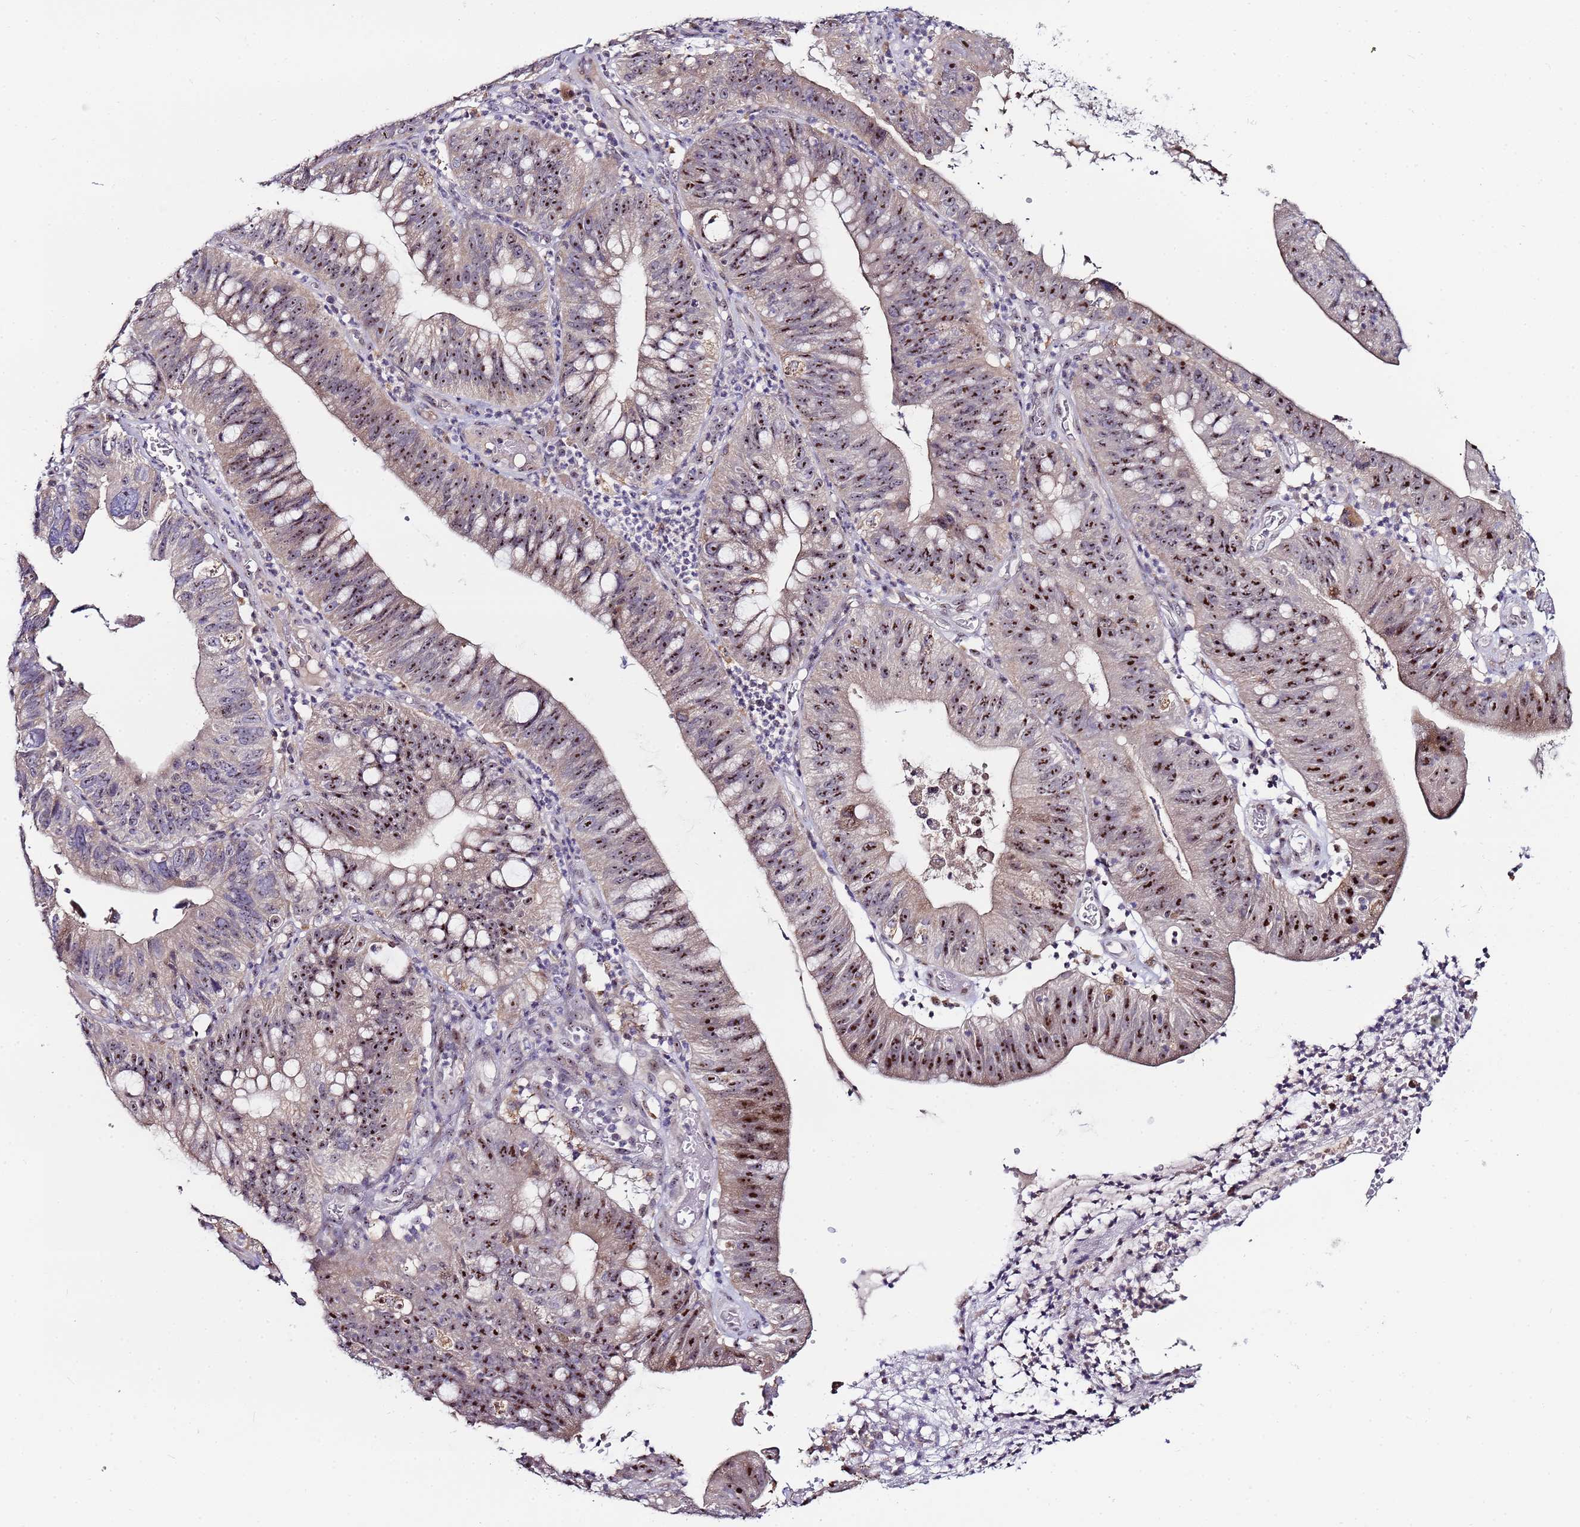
{"staining": {"intensity": "strong", "quantity": ">75%", "location": "nuclear"}, "tissue": "stomach cancer", "cell_type": "Tumor cells", "image_type": "cancer", "snomed": [{"axis": "morphology", "description": "Adenocarcinoma, NOS"}, {"axis": "topography", "description": "Stomach"}], "caption": "This is a micrograph of immunohistochemistry staining of stomach cancer (adenocarcinoma), which shows strong expression in the nuclear of tumor cells.", "gene": "KRI1", "patient": {"sex": "male", "age": 59}}